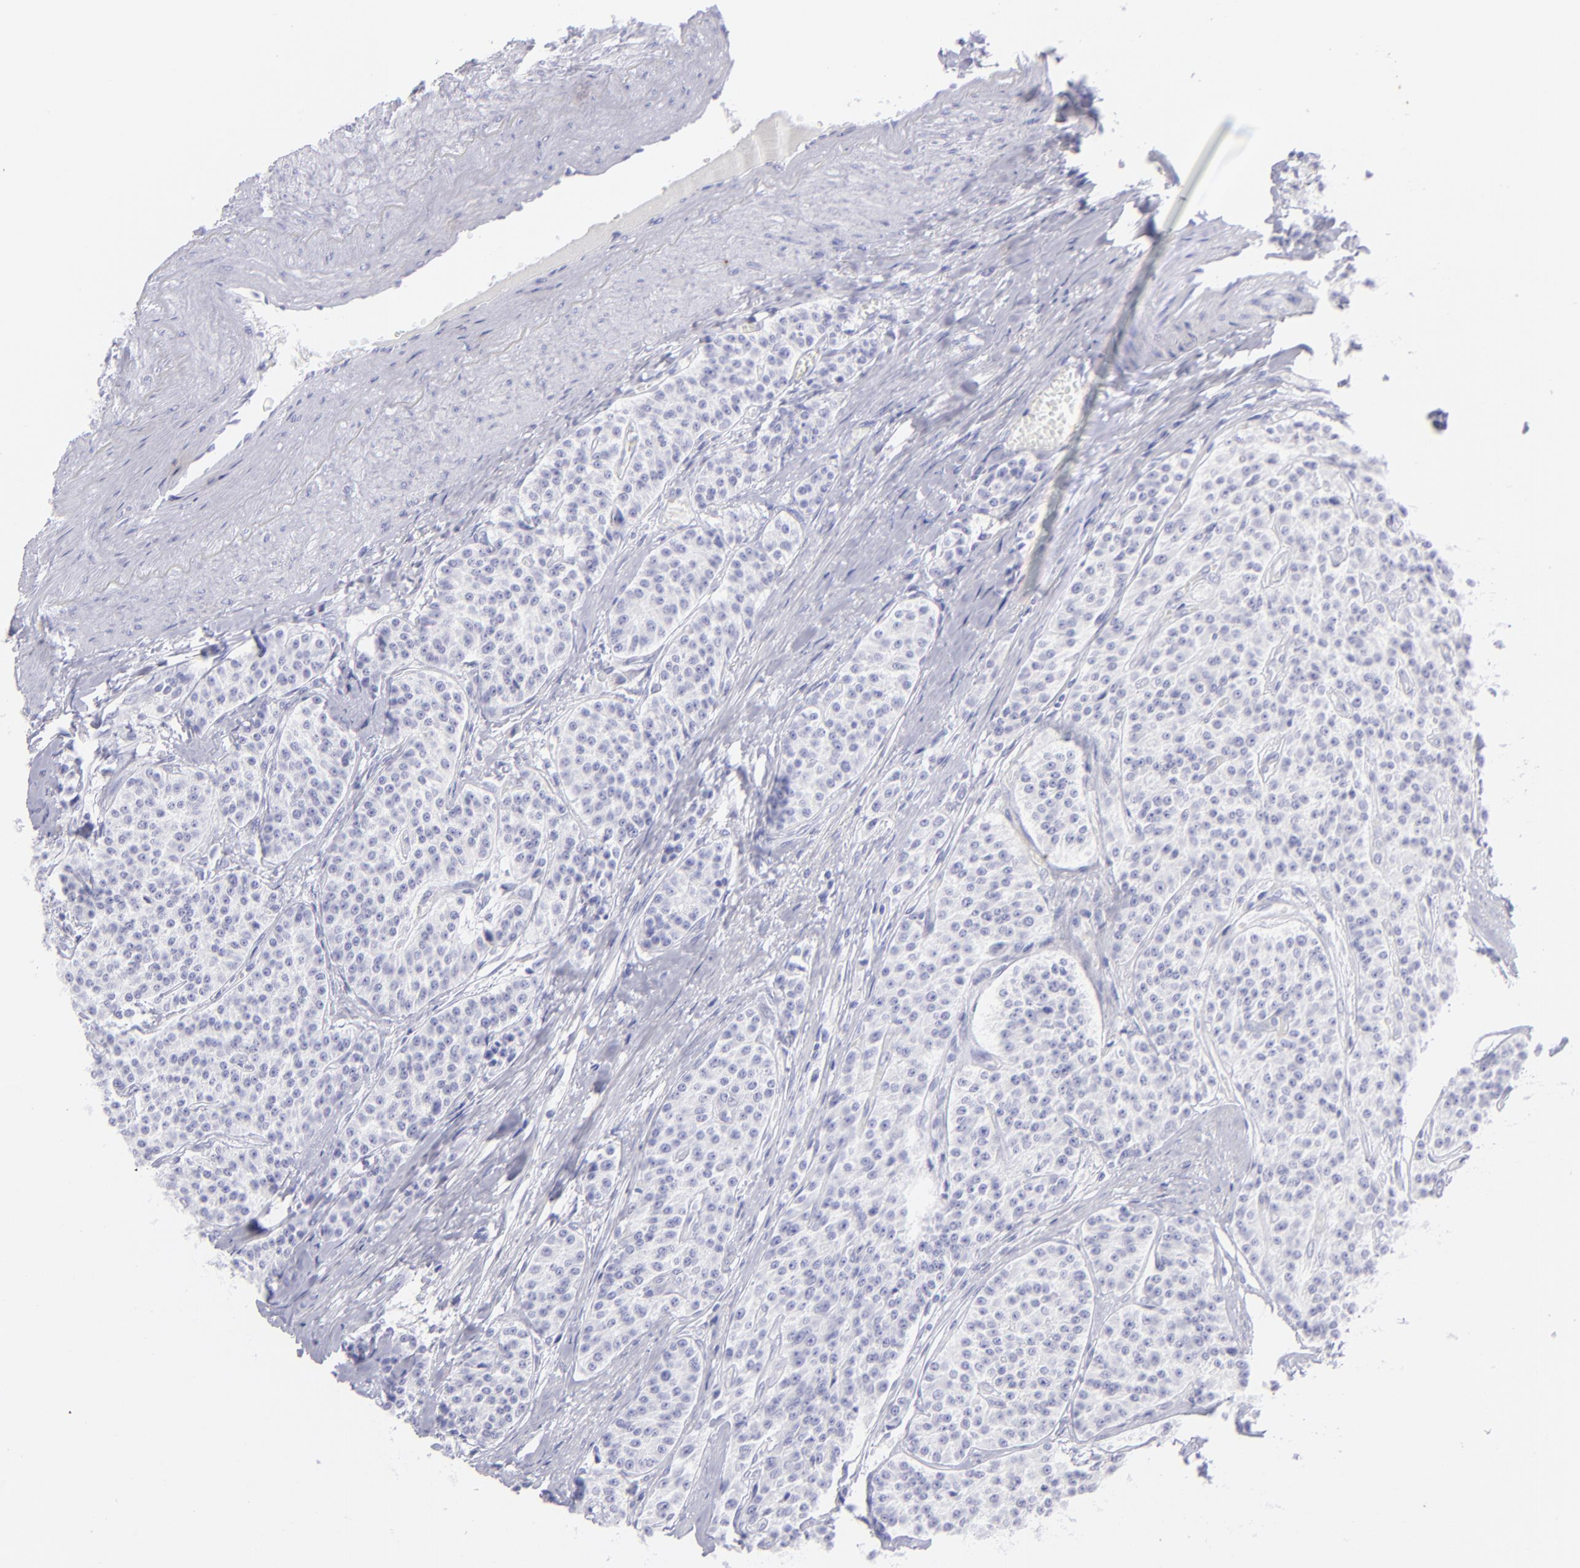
{"staining": {"intensity": "negative", "quantity": "none", "location": "none"}, "tissue": "carcinoid", "cell_type": "Tumor cells", "image_type": "cancer", "snomed": [{"axis": "morphology", "description": "Carcinoid, malignant, NOS"}, {"axis": "topography", "description": "Stomach"}], "caption": "Micrograph shows no protein positivity in tumor cells of carcinoid (malignant) tissue.", "gene": "SLC1A2", "patient": {"sex": "female", "age": 76}}